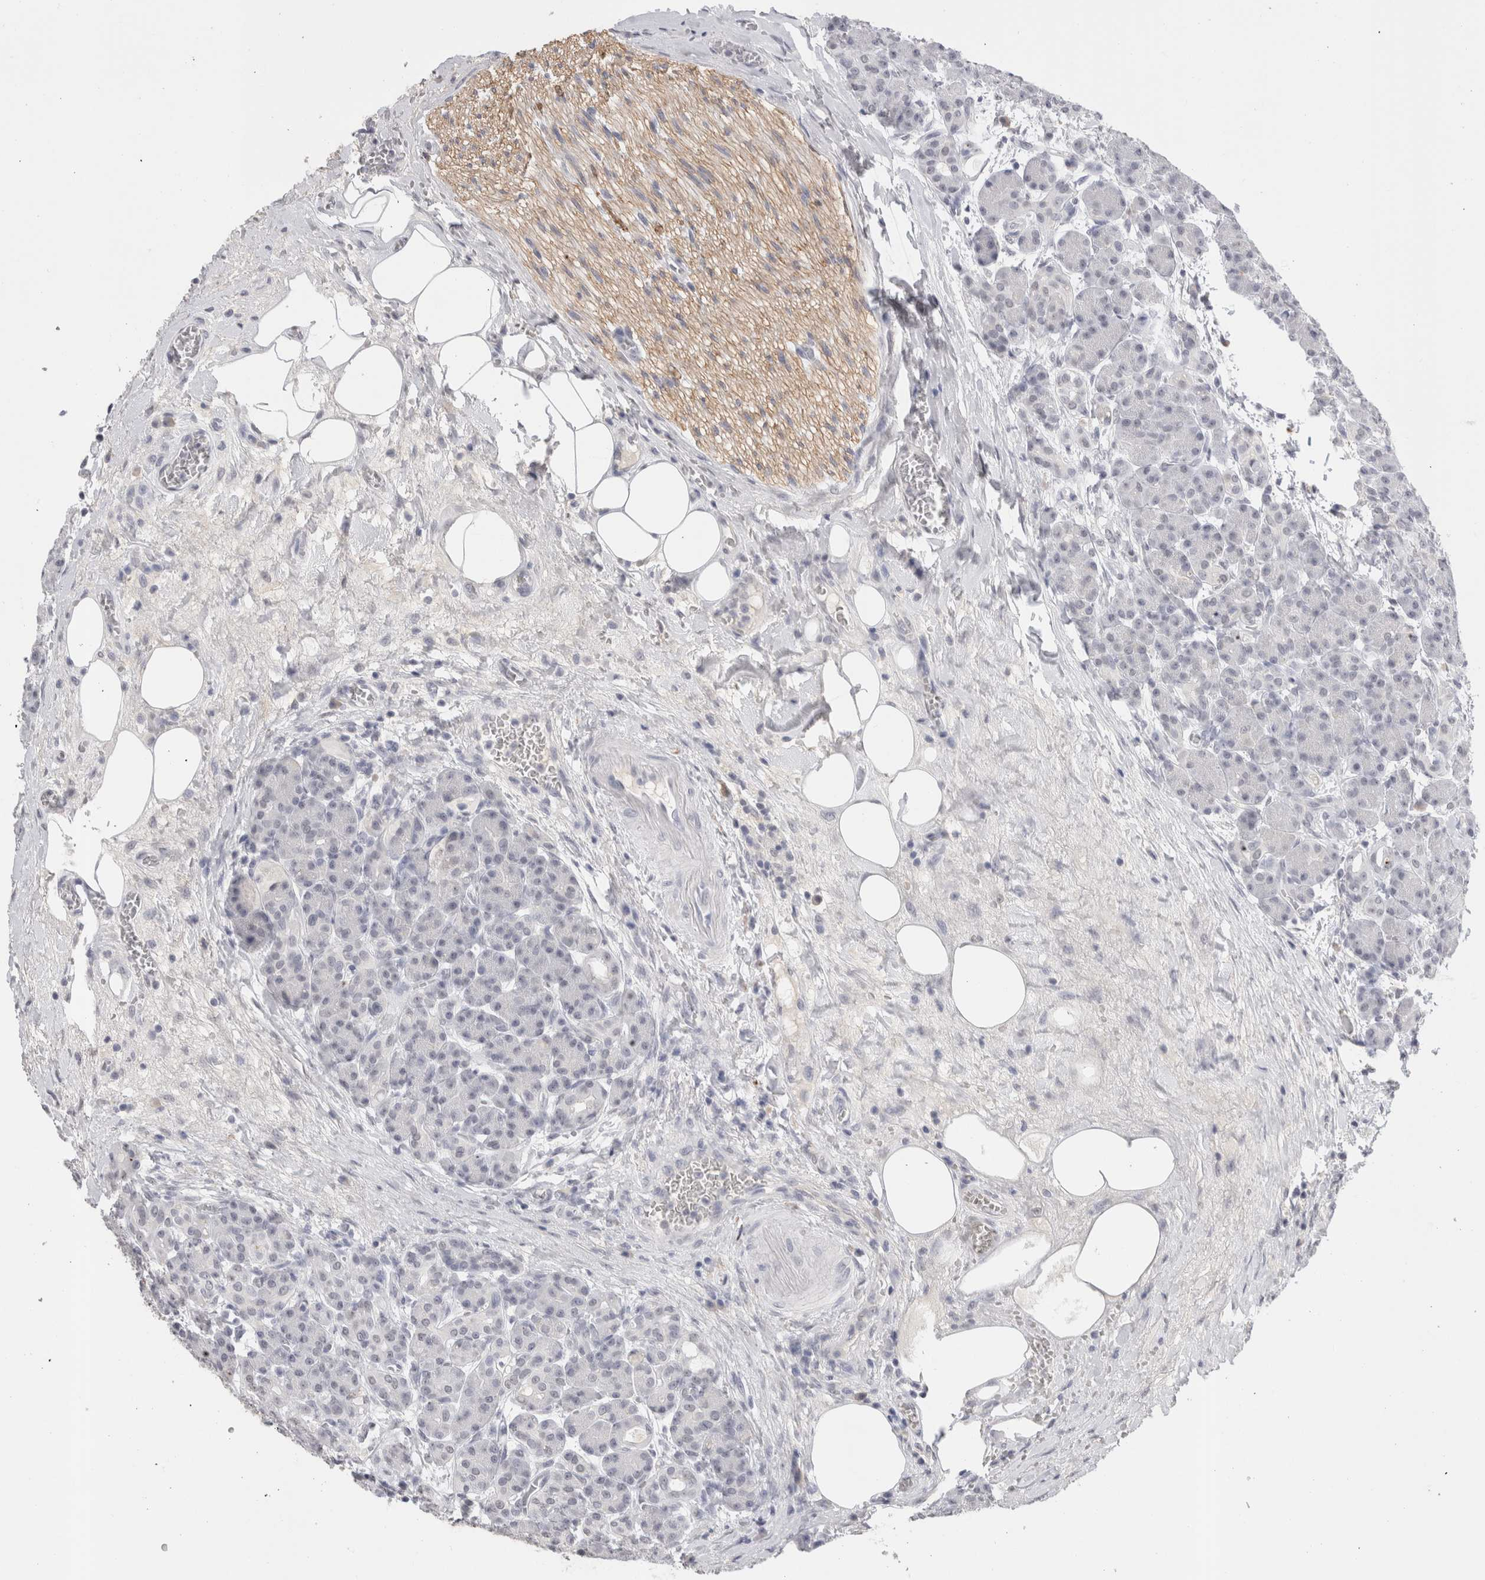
{"staining": {"intensity": "negative", "quantity": "none", "location": "none"}, "tissue": "pancreas", "cell_type": "Exocrine glandular cells", "image_type": "normal", "snomed": [{"axis": "morphology", "description": "Normal tissue, NOS"}, {"axis": "topography", "description": "Pancreas"}], "caption": "This is an IHC histopathology image of normal human pancreas. There is no staining in exocrine glandular cells.", "gene": "CADM3", "patient": {"sex": "male", "age": 63}}